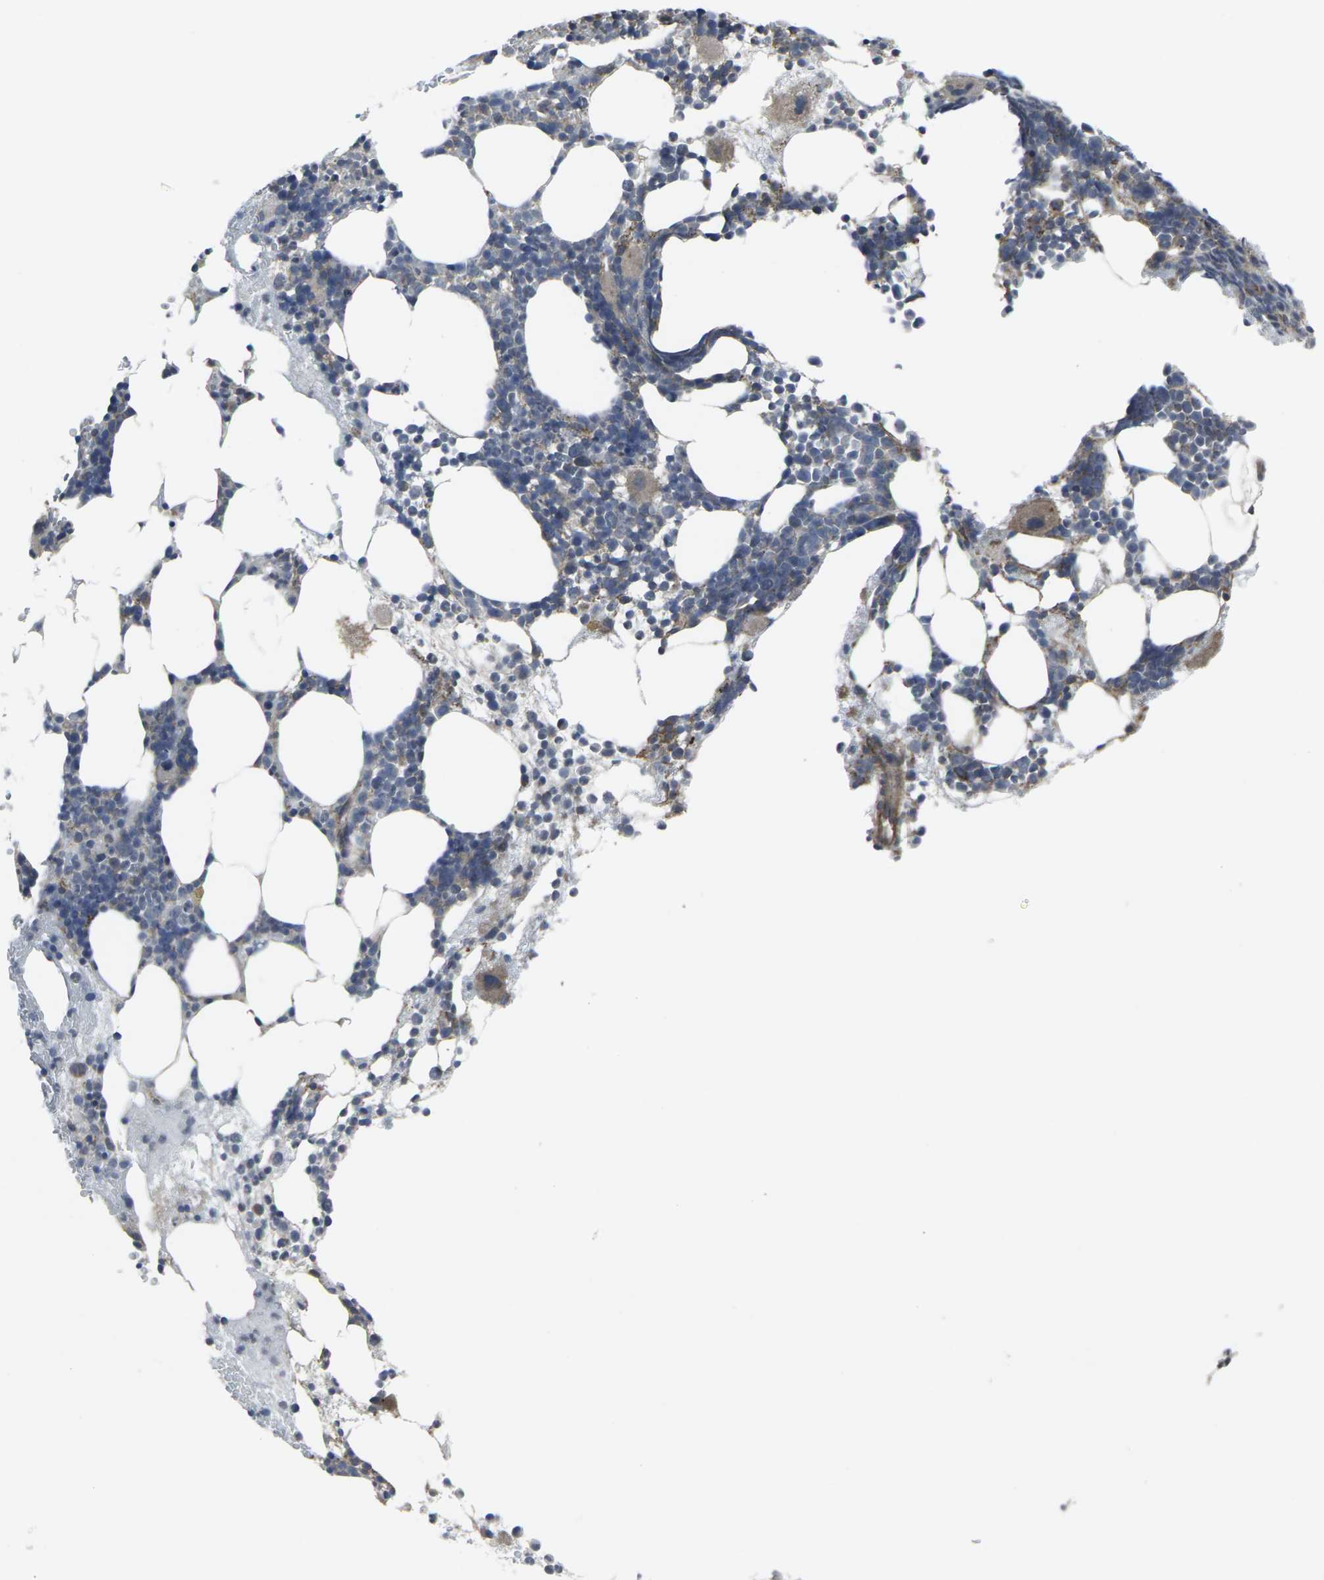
{"staining": {"intensity": "weak", "quantity": "25%-75%", "location": "cytoplasmic/membranous"}, "tissue": "bone marrow", "cell_type": "Hematopoietic cells", "image_type": "normal", "snomed": [{"axis": "morphology", "description": "Normal tissue, NOS"}, {"axis": "morphology", "description": "Inflammation, NOS"}, {"axis": "topography", "description": "Bone marrow"}], "caption": "Immunohistochemical staining of unremarkable bone marrow shows 25%-75% levels of weak cytoplasmic/membranous protein expression in about 25%-75% of hematopoietic cells.", "gene": "MAPKAPK2", "patient": {"sex": "female", "age": 76}}